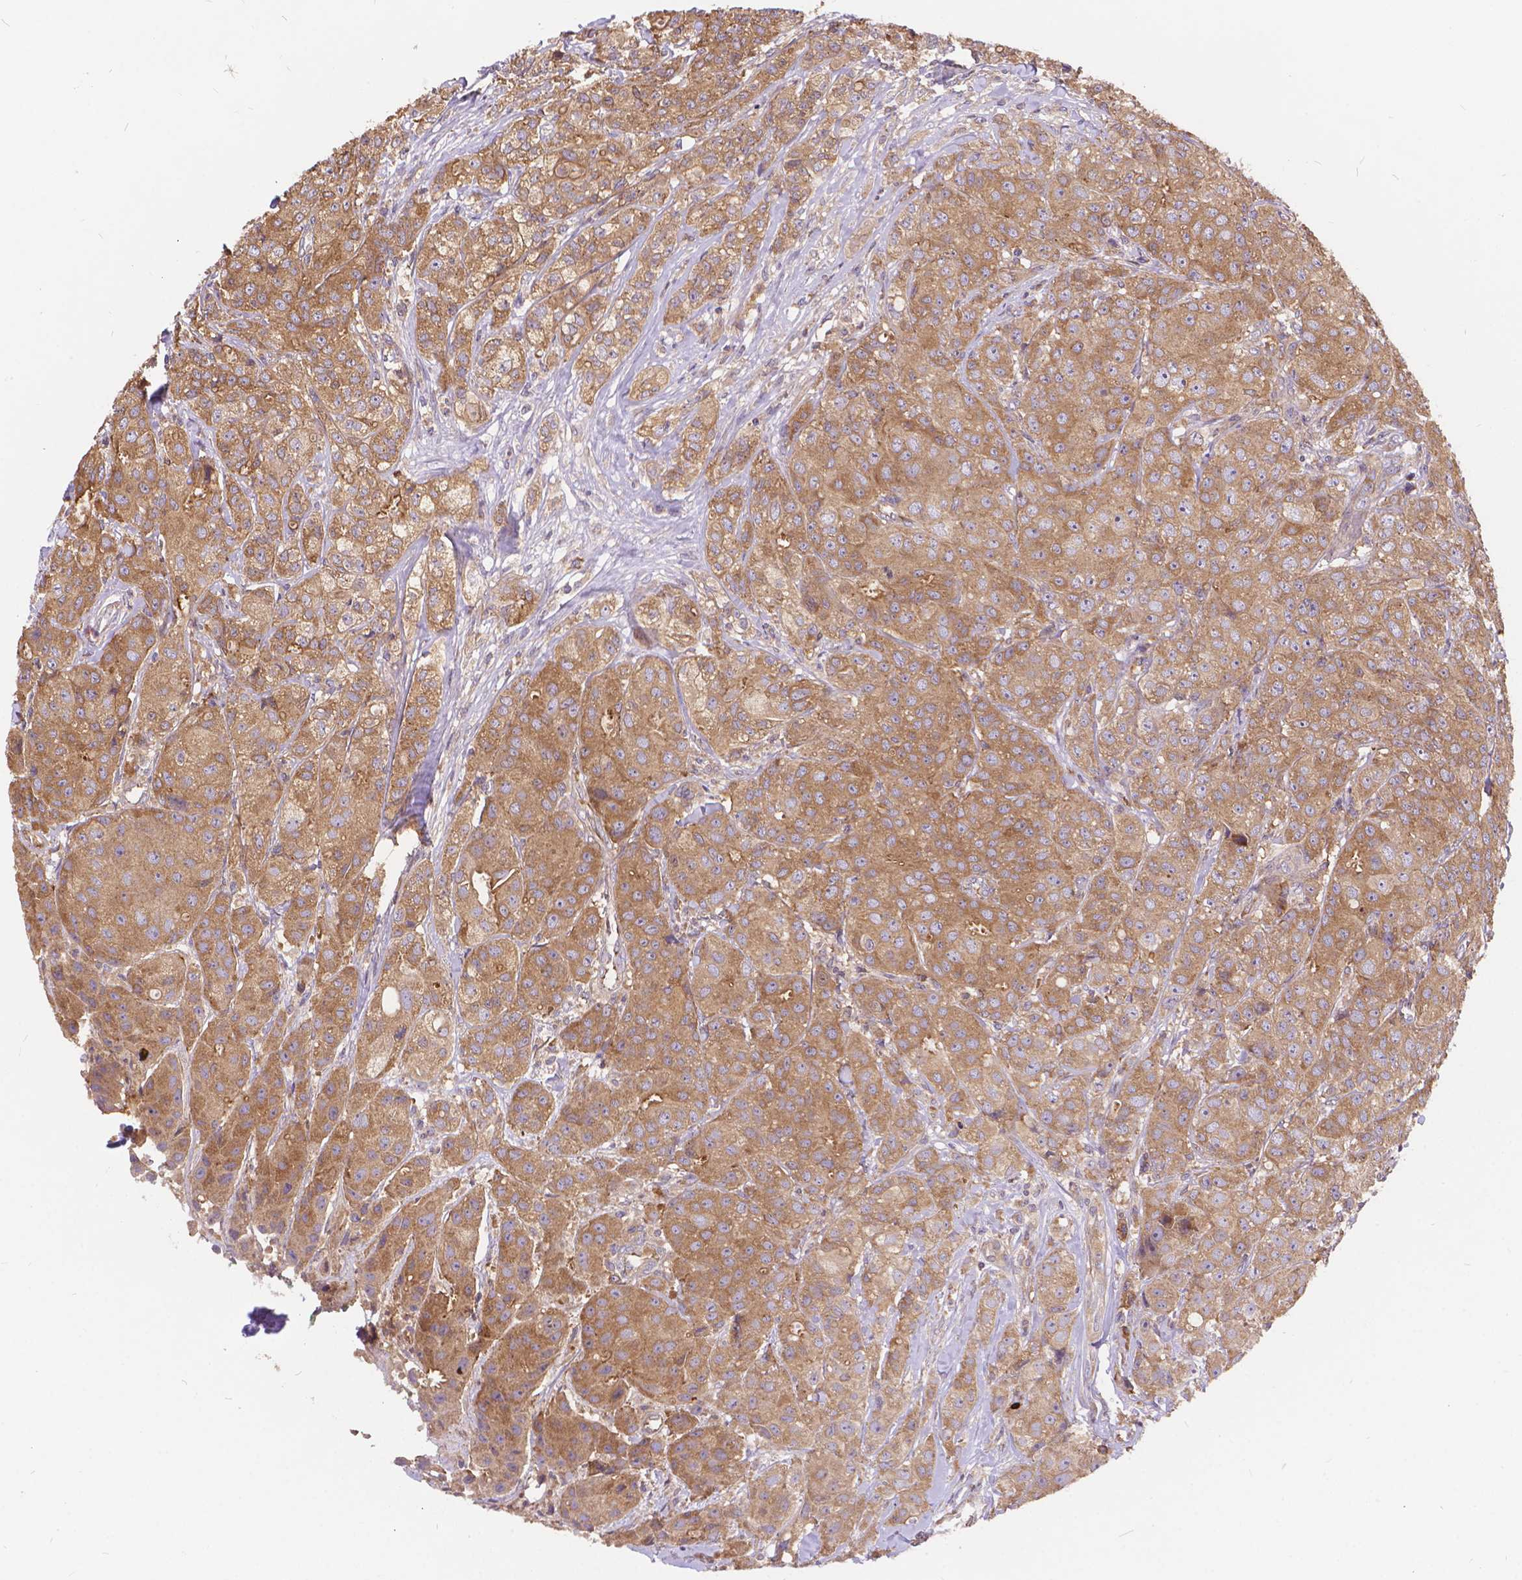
{"staining": {"intensity": "weak", "quantity": ">75%", "location": "cytoplasmic/membranous"}, "tissue": "breast cancer", "cell_type": "Tumor cells", "image_type": "cancer", "snomed": [{"axis": "morphology", "description": "Duct carcinoma"}, {"axis": "topography", "description": "Breast"}], "caption": "Breast cancer was stained to show a protein in brown. There is low levels of weak cytoplasmic/membranous expression in approximately >75% of tumor cells.", "gene": "ARAP1", "patient": {"sex": "female", "age": 43}}